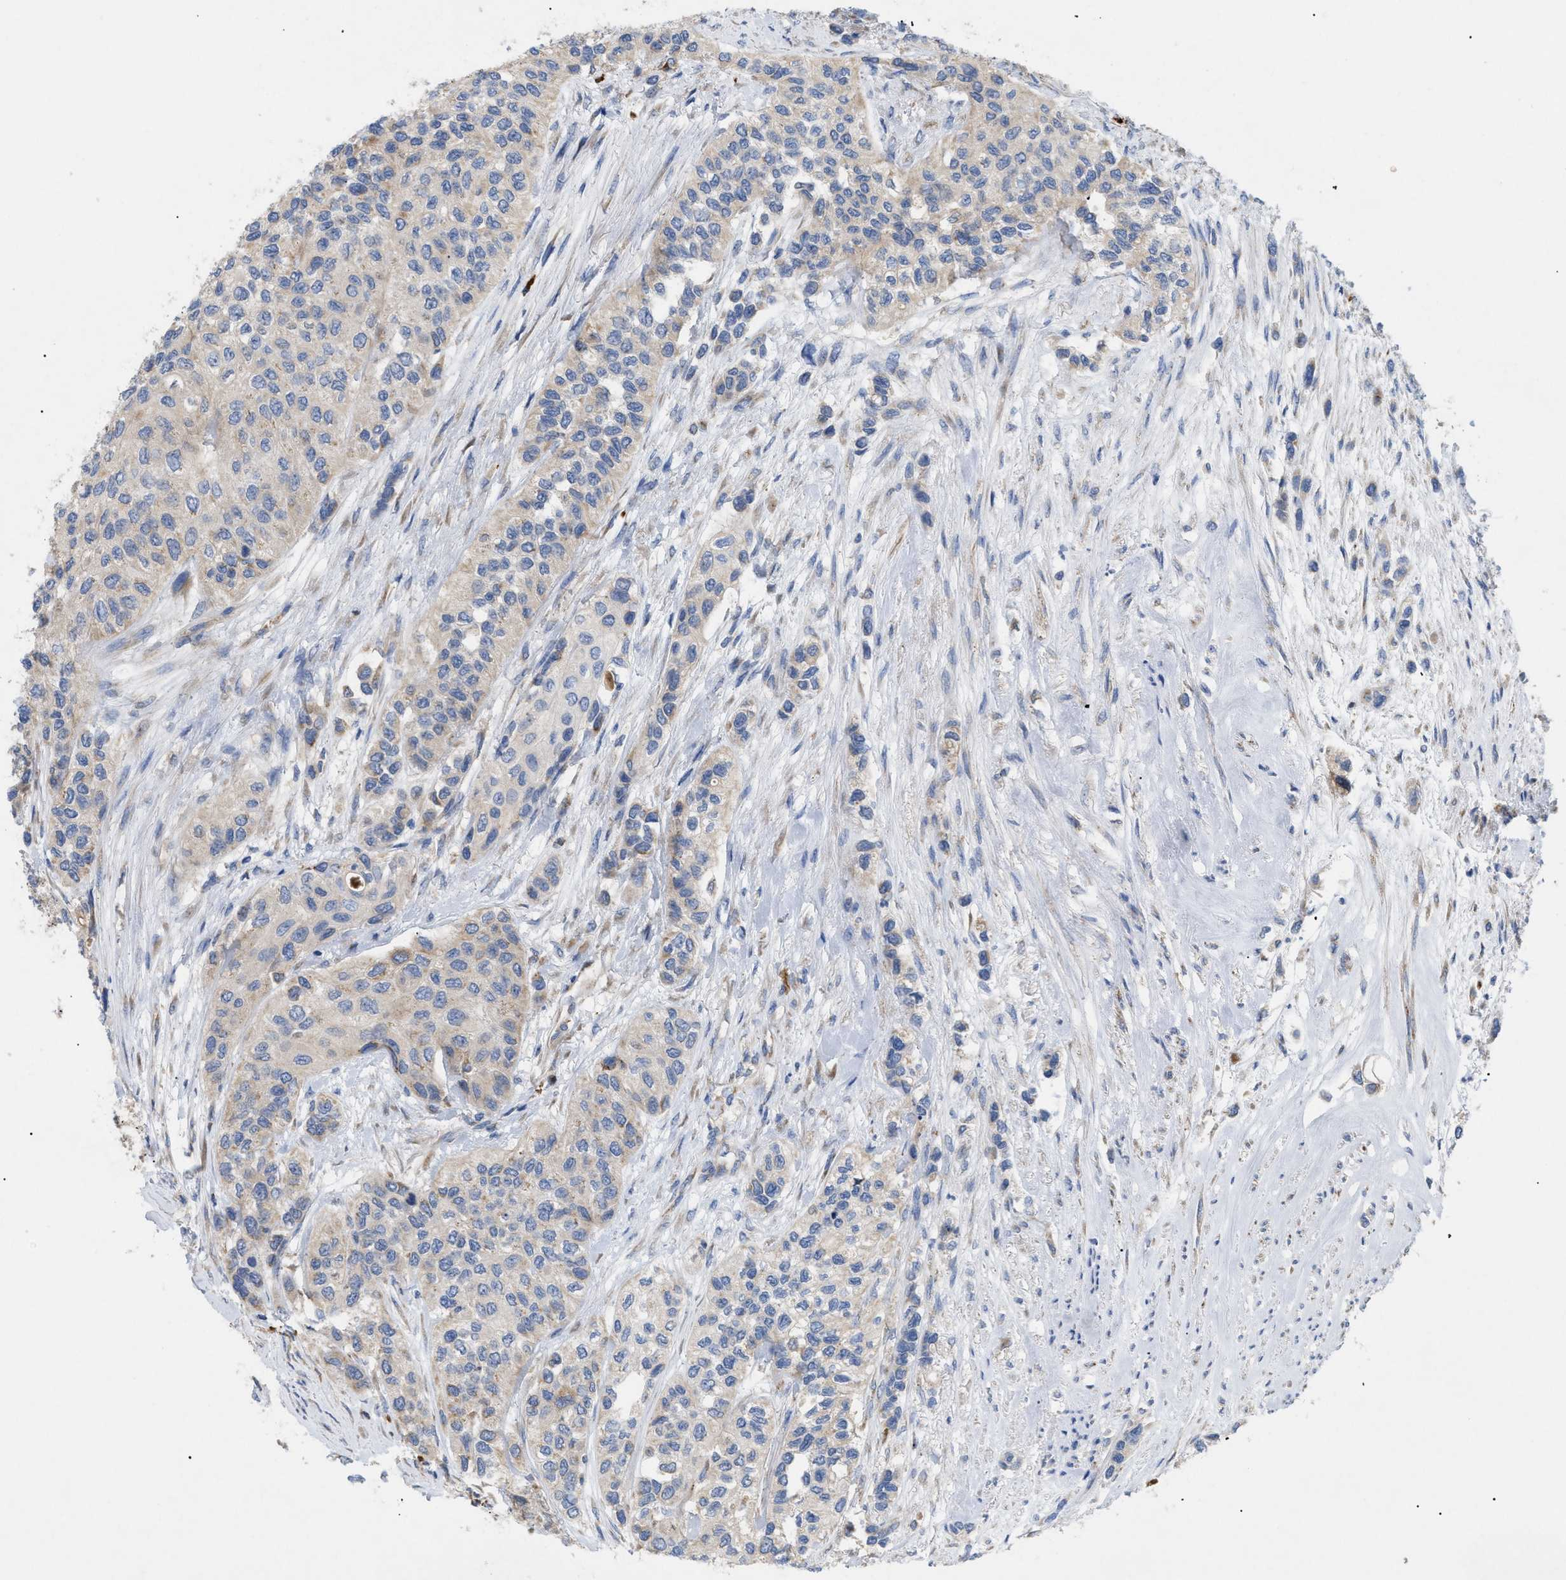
{"staining": {"intensity": "weak", "quantity": "25%-75%", "location": "cytoplasmic/membranous"}, "tissue": "urothelial cancer", "cell_type": "Tumor cells", "image_type": "cancer", "snomed": [{"axis": "morphology", "description": "Urothelial carcinoma, High grade"}, {"axis": "topography", "description": "Urinary bladder"}], "caption": "Urothelial cancer stained for a protein reveals weak cytoplasmic/membranous positivity in tumor cells.", "gene": "SLC50A1", "patient": {"sex": "female", "age": 56}}